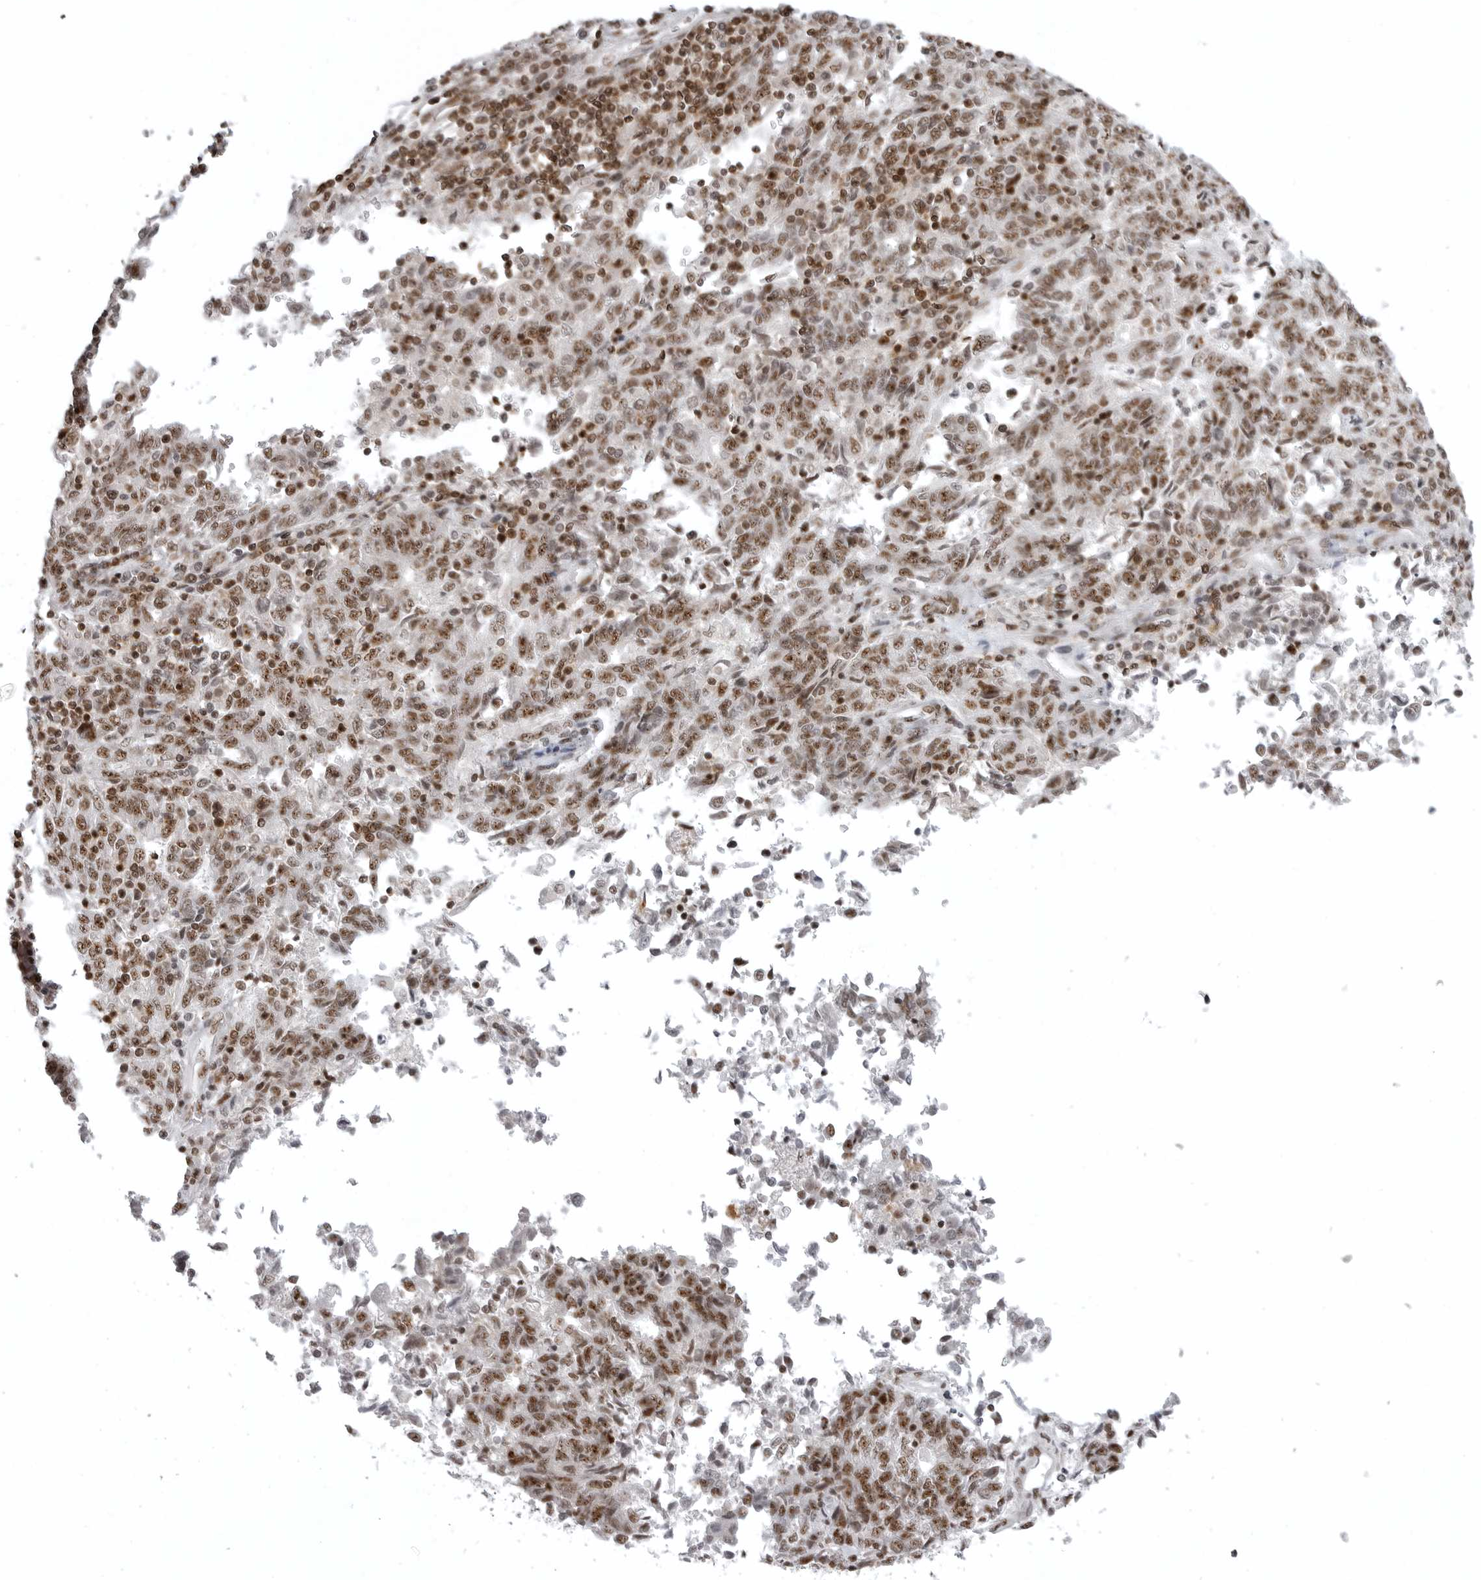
{"staining": {"intensity": "moderate", "quantity": ">75%", "location": "nuclear"}, "tissue": "endometrial cancer", "cell_type": "Tumor cells", "image_type": "cancer", "snomed": [{"axis": "morphology", "description": "Adenocarcinoma, NOS"}, {"axis": "topography", "description": "Endometrium"}], "caption": "This is a micrograph of IHC staining of endometrial adenocarcinoma, which shows moderate expression in the nuclear of tumor cells.", "gene": "WRAP53", "patient": {"sex": "female", "age": 80}}